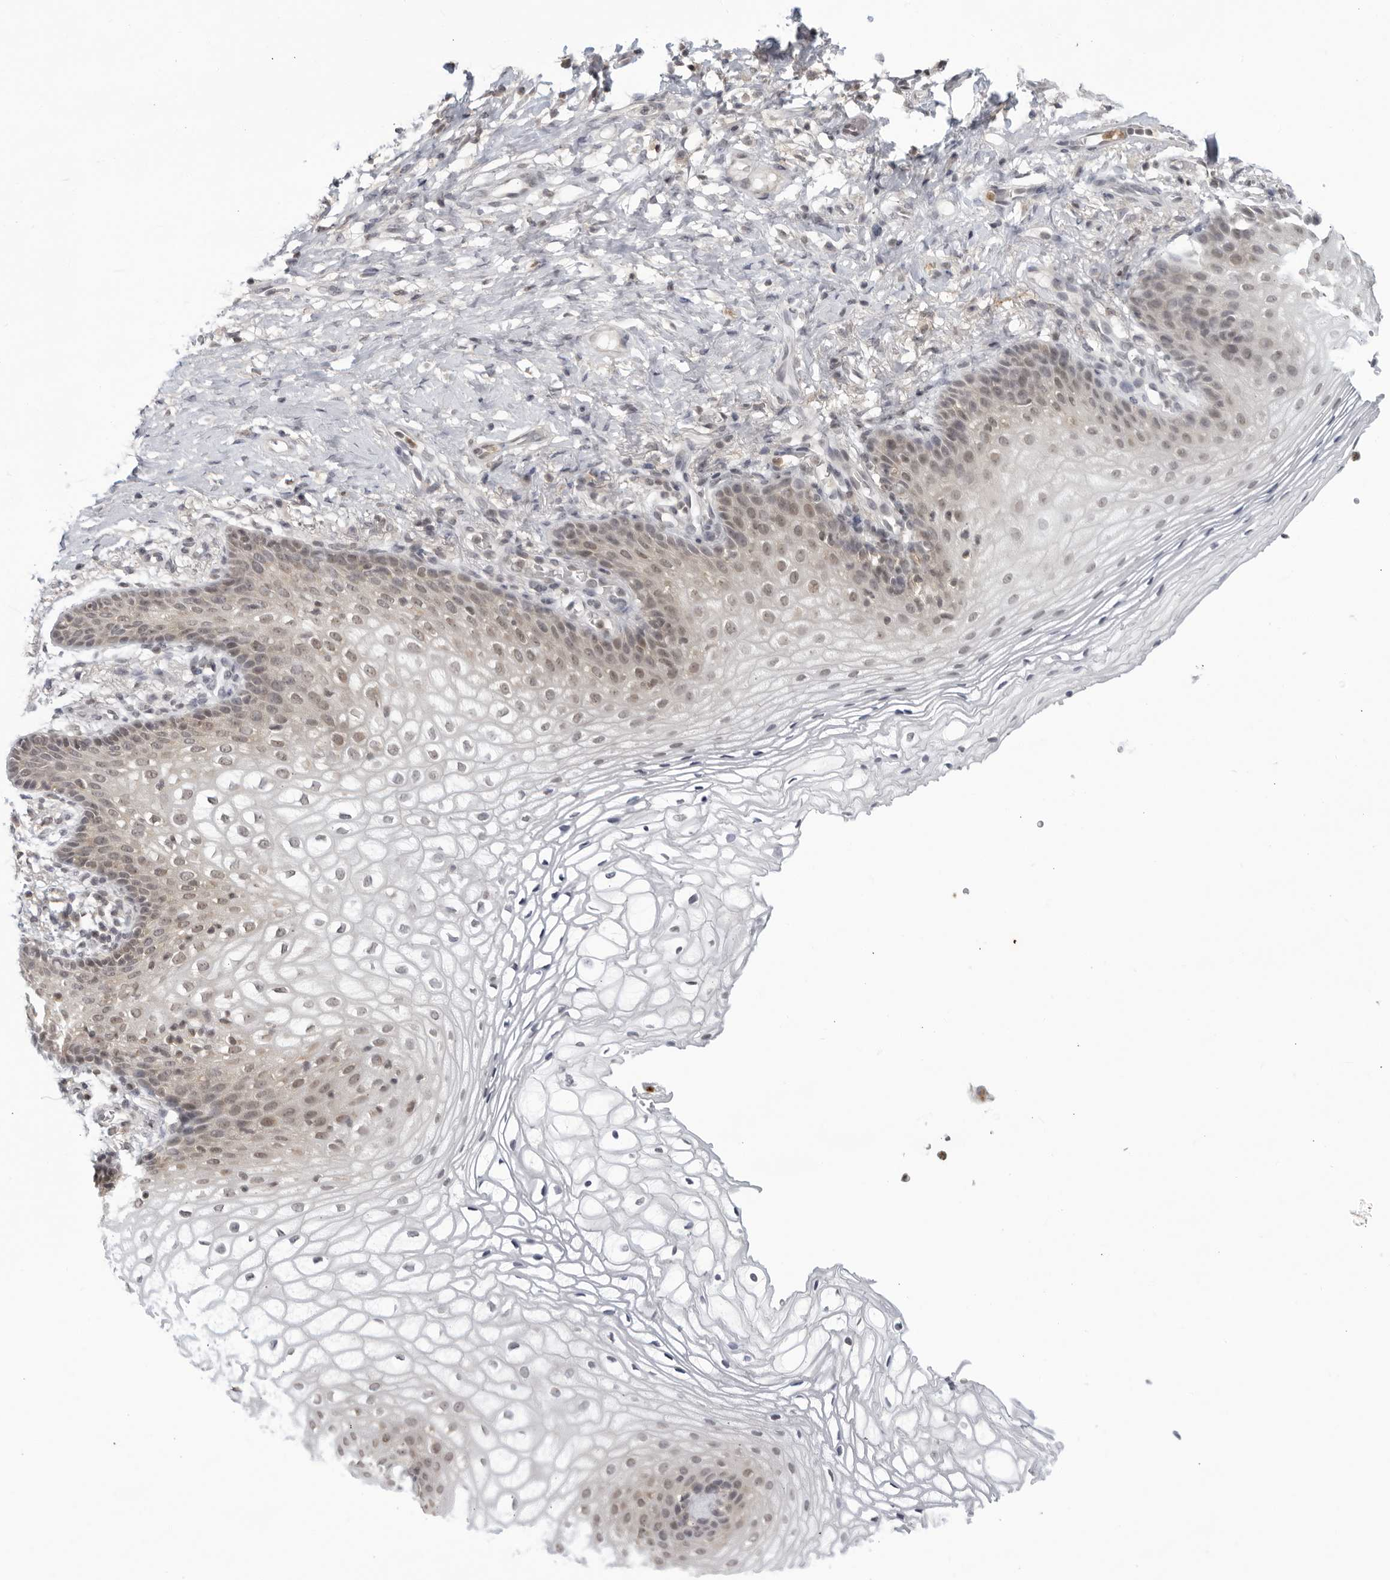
{"staining": {"intensity": "weak", "quantity": "25%-75%", "location": "nuclear"}, "tissue": "vagina", "cell_type": "Squamous epithelial cells", "image_type": "normal", "snomed": [{"axis": "morphology", "description": "Normal tissue, NOS"}, {"axis": "topography", "description": "Vagina"}], "caption": "Vagina stained with IHC displays weak nuclear positivity in about 25%-75% of squamous epithelial cells. (Stains: DAB (3,3'-diaminobenzidine) in brown, nuclei in blue, Microscopy: brightfield microscopy at high magnification).", "gene": "CC2D1B", "patient": {"sex": "female", "age": 60}}